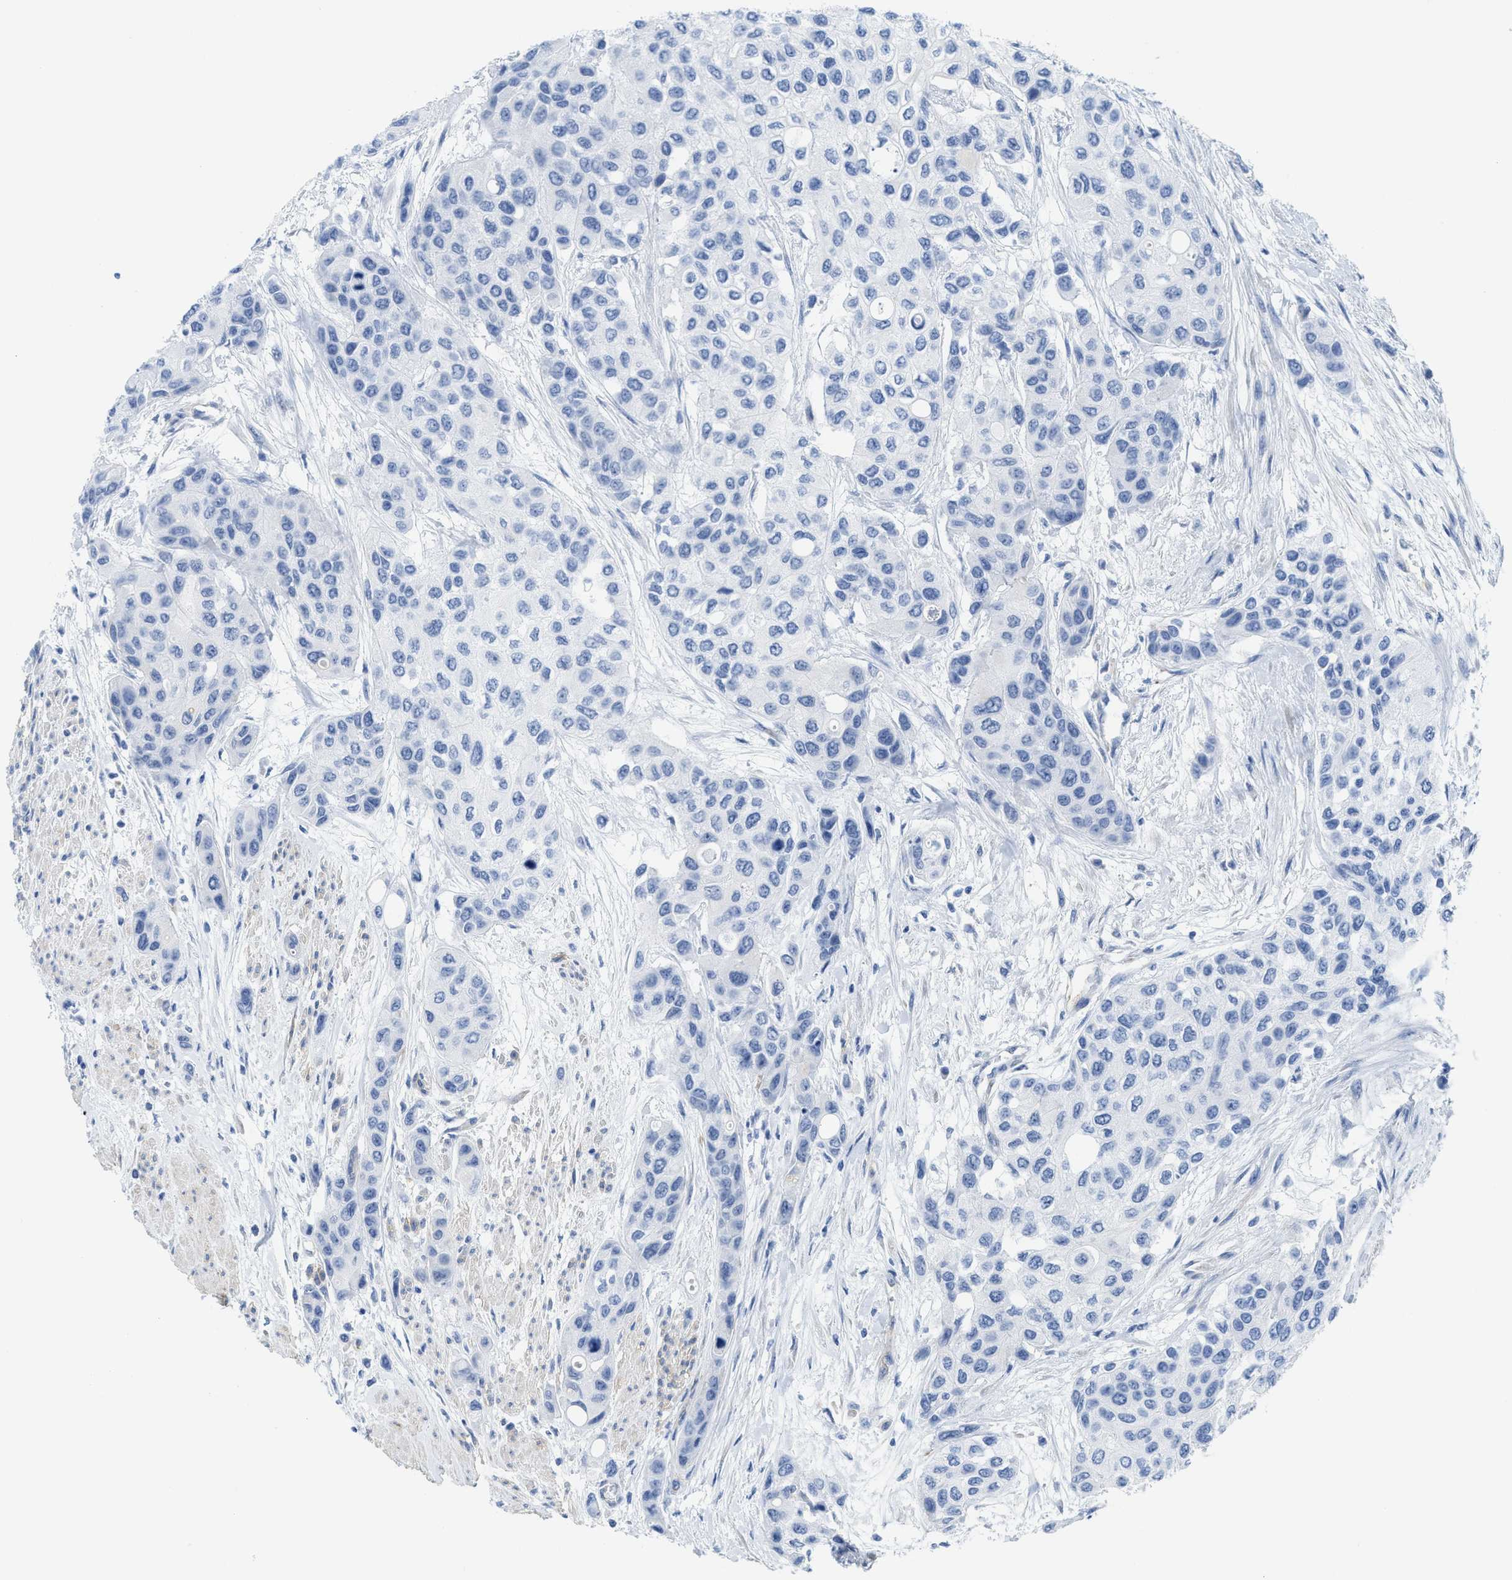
{"staining": {"intensity": "negative", "quantity": "none", "location": "none"}, "tissue": "urothelial cancer", "cell_type": "Tumor cells", "image_type": "cancer", "snomed": [{"axis": "morphology", "description": "Urothelial carcinoma, High grade"}, {"axis": "topography", "description": "Urinary bladder"}], "caption": "Immunohistochemistry (IHC) micrograph of neoplastic tissue: human urothelial carcinoma (high-grade) stained with DAB reveals no significant protein staining in tumor cells. Brightfield microscopy of immunohistochemistry (IHC) stained with DAB (3,3'-diaminobenzidine) (brown) and hematoxylin (blue), captured at high magnification.", "gene": "TUB", "patient": {"sex": "female", "age": 56}}